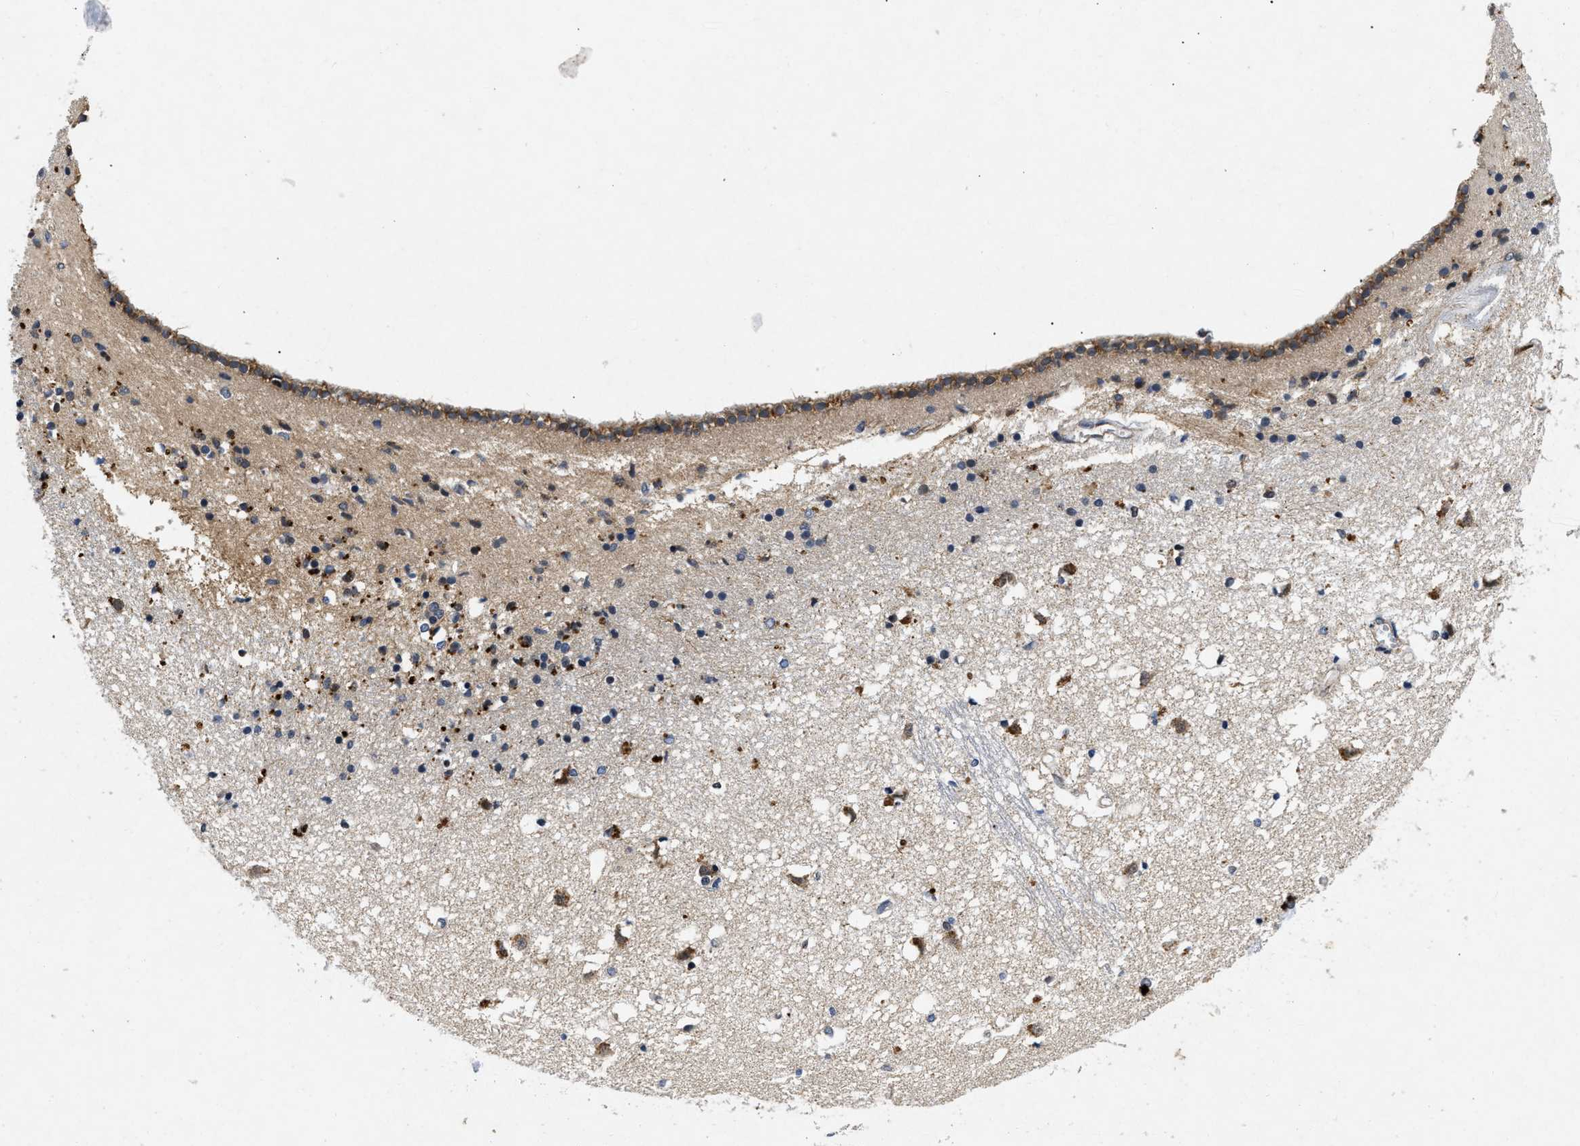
{"staining": {"intensity": "moderate", "quantity": "<25%", "location": "cytoplasmic/membranous"}, "tissue": "caudate", "cell_type": "Glial cells", "image_type": "normal", "snomed": [{"axis": "morphology", "description": "Normal tissue, NOS"}, {"axis": "topography", "description": "Lateral ventricle wall"}], "caption": "Moderate cytoplasmic/membranous expression is appreciated in about <25% of glial cells in normal caudate. (IHC, brightfield microscopy, high magnification).", "gene": "PDP1", "patient": {"sex": "male", "age": 45}}